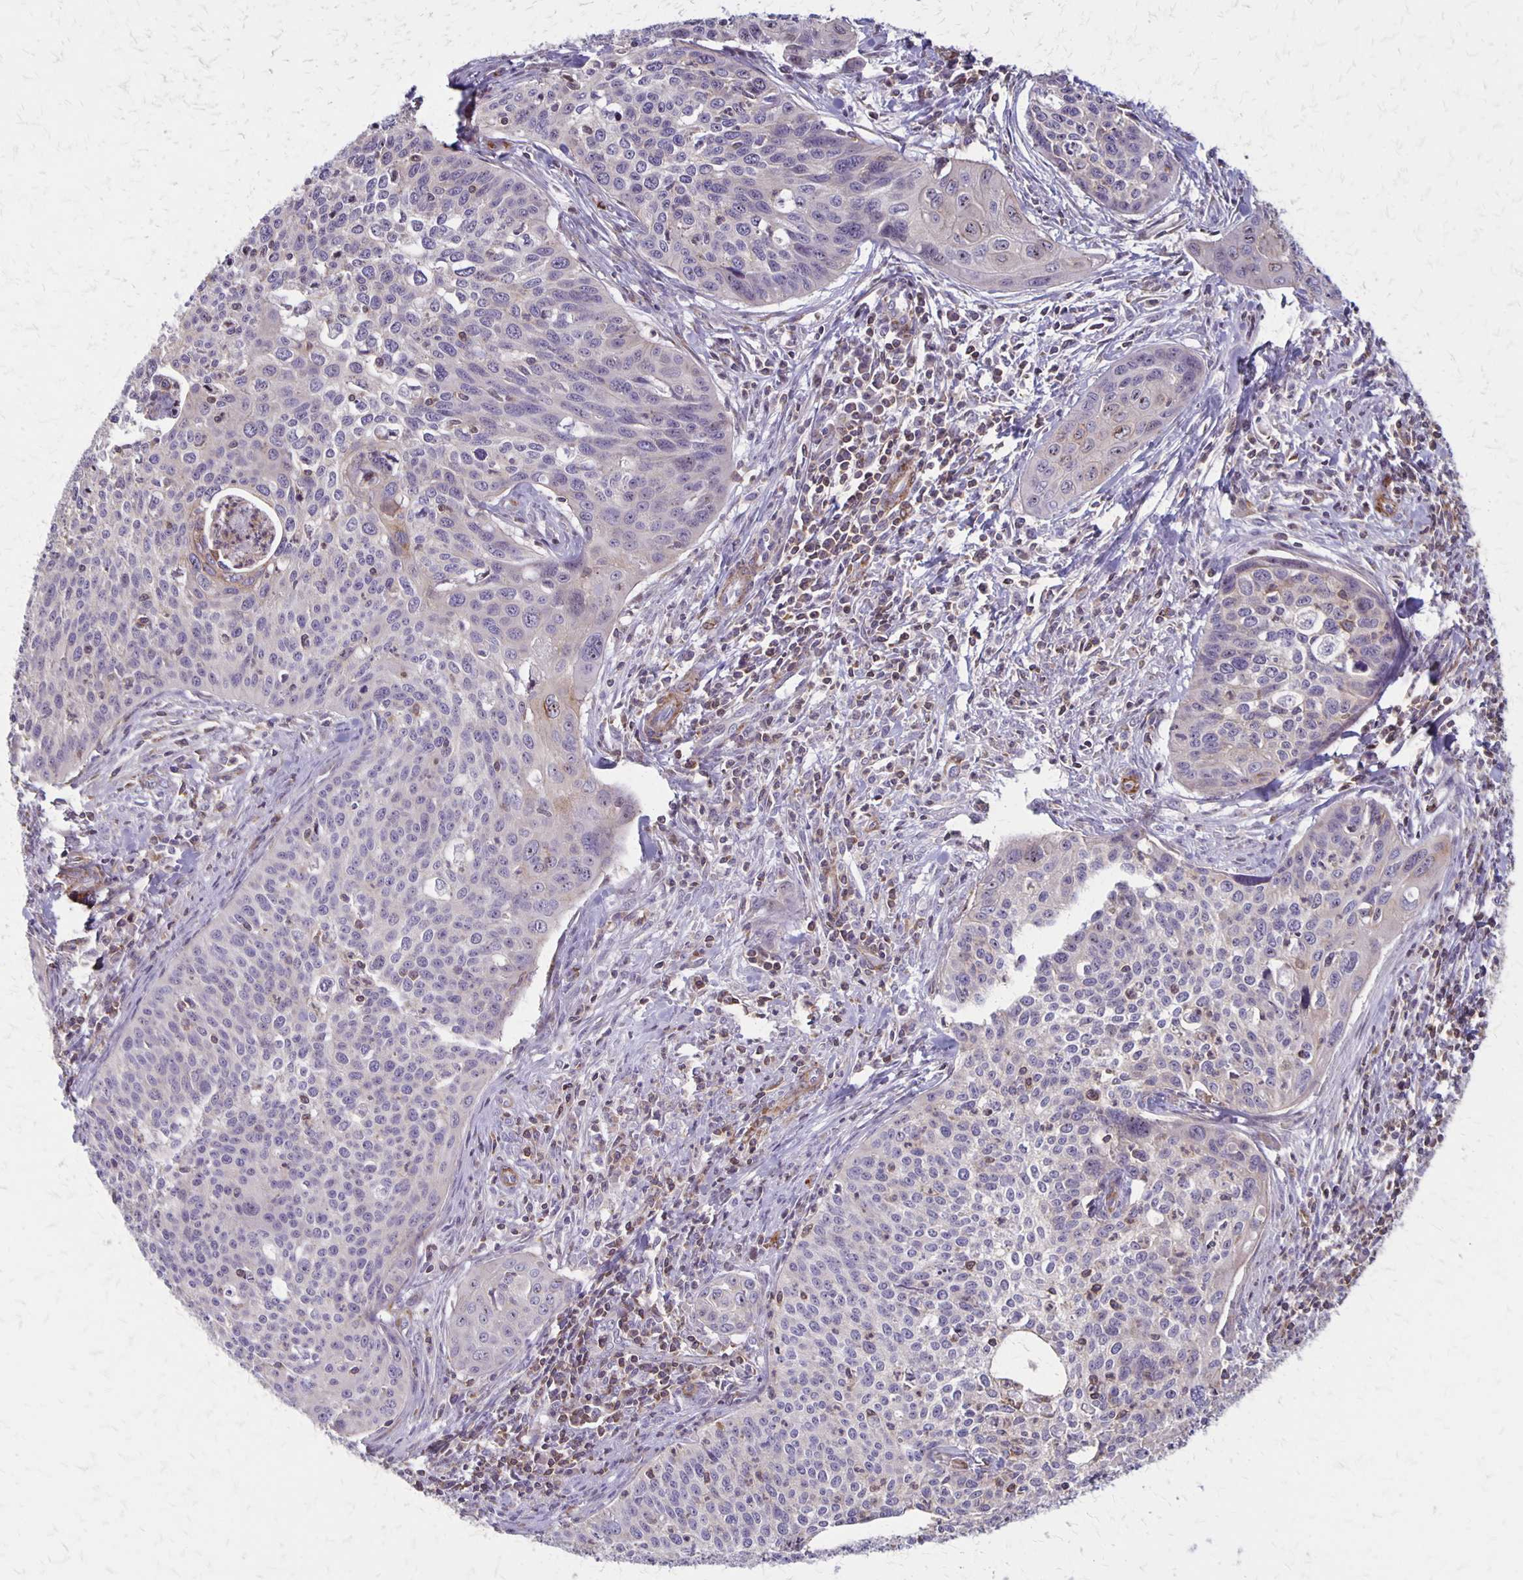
{"staining": {"intensity": "negative", "quantity": "none", "location": "none"}, "tissue": "cervical cancer", "cell_type": "Tumor cells", "image_type": "cancer", "snomed": [{"axis": "morphology", "description": "Squamous cell carcinoma, NOS"}, {"axis": "topography", "description": "Cervix"}], "caption": "This is a micrograph of immunohistochemistry (IHC) staining of cervical cancer (squamous cell carcinoma), which shows no expression in tumor cells. Nuclei are stained in blue.", "gene": "SEPTIN5", "patient": {"sex": "female", "age": 31}}